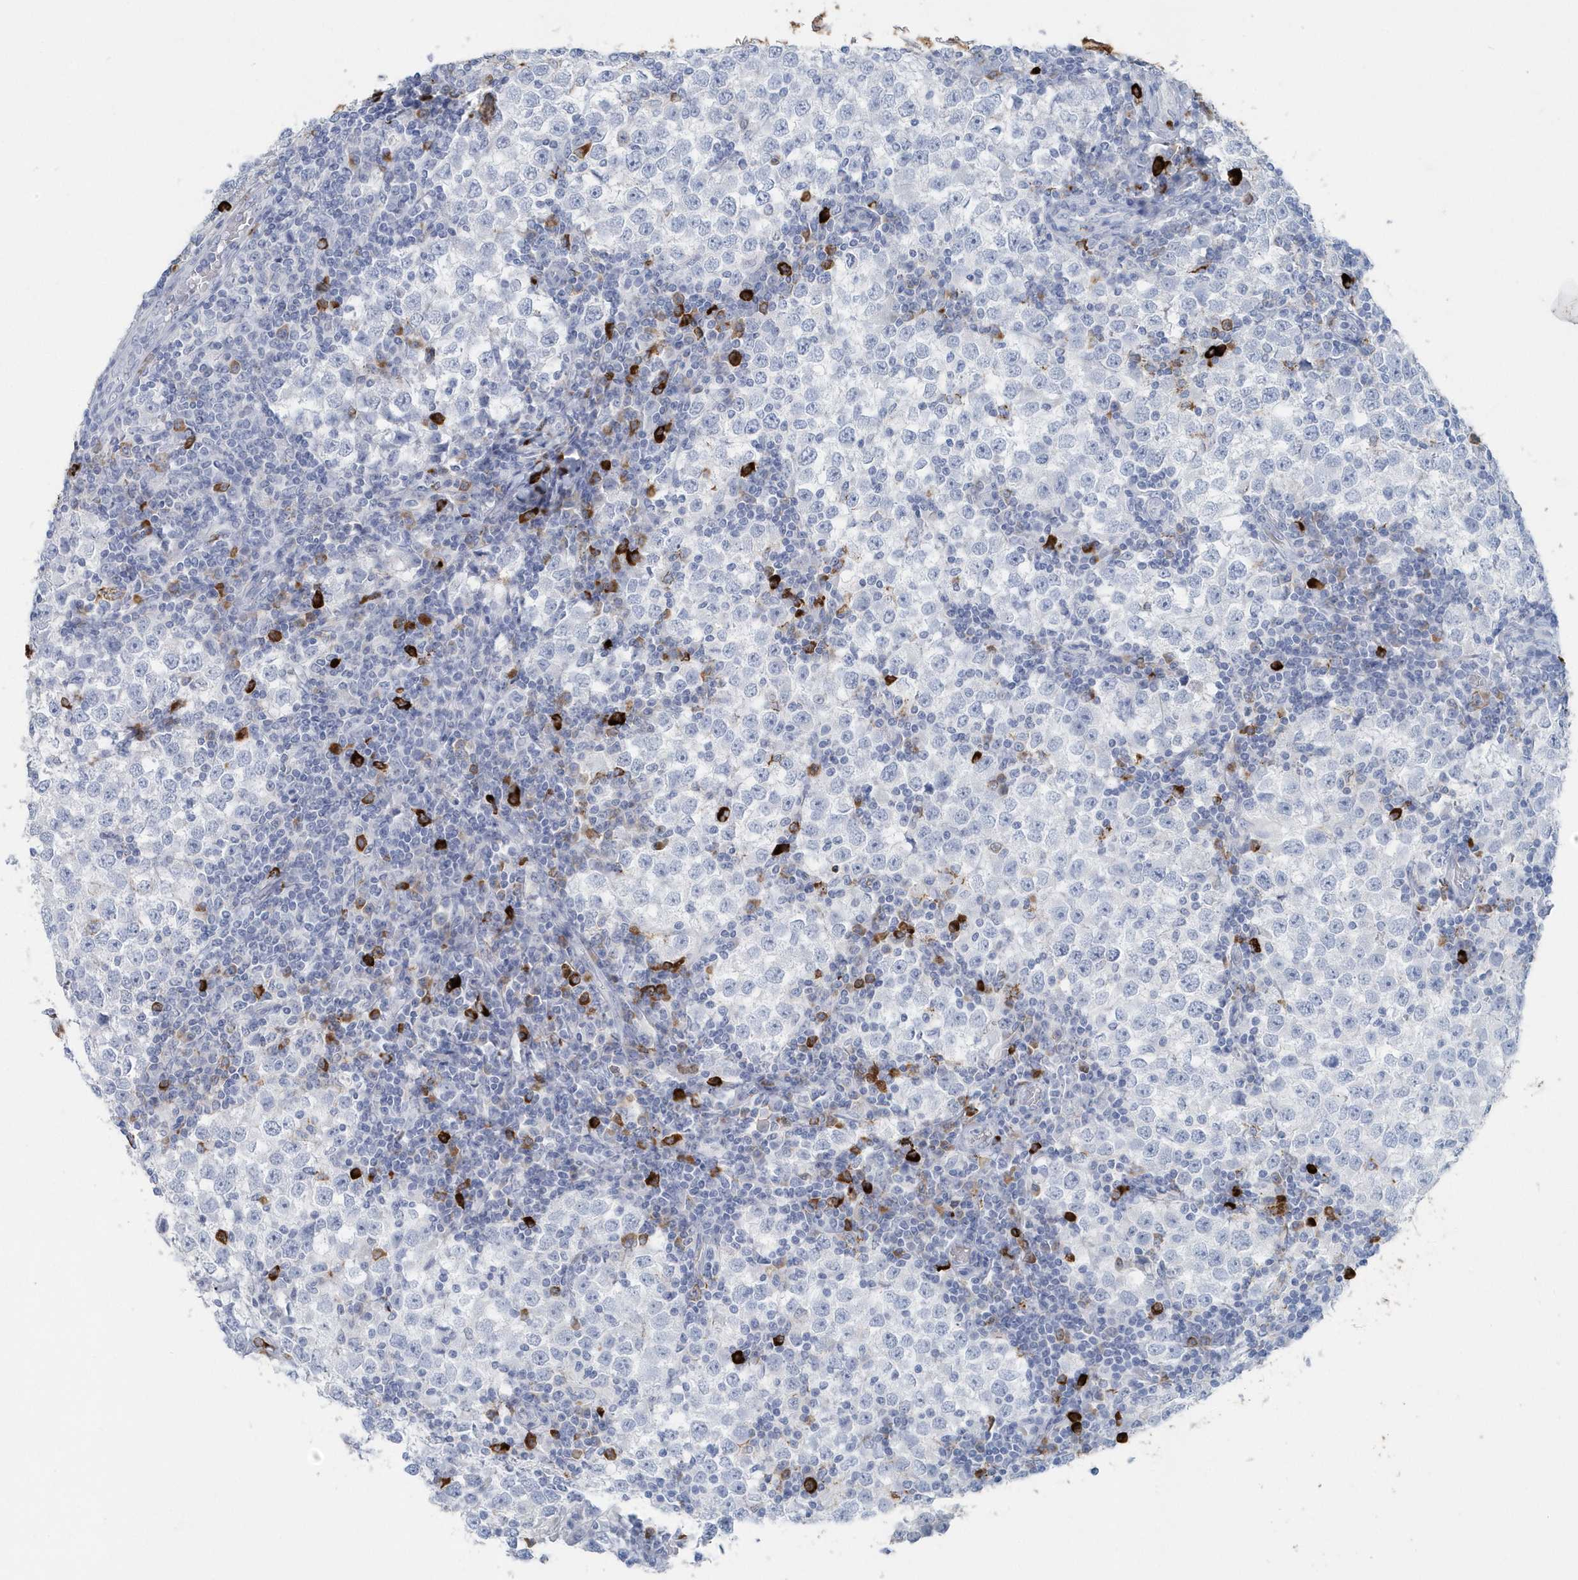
{"staining": {"intensity": "negative", "quantity": "none", "location": "none"}, "tissue": "testis cancer", "cell_type": "Tumor cells", "image_type": "cancer", "snomed": [{"axis": "morphology", "description": "Seminoma, NOS"}, {"axis": "topography", "description": "Testis"}], "caption": "The image shows no staining of tumor cells in testis cancer (seminoma). (Stains: DAB (3,3'-diaminobenzidine) IHC with hematoxylin counter stain, Microscopy: brightfield microscopy at high magnification).", "gene": "JCHAIN", "patient": {"sex": "male", "age": 65}}